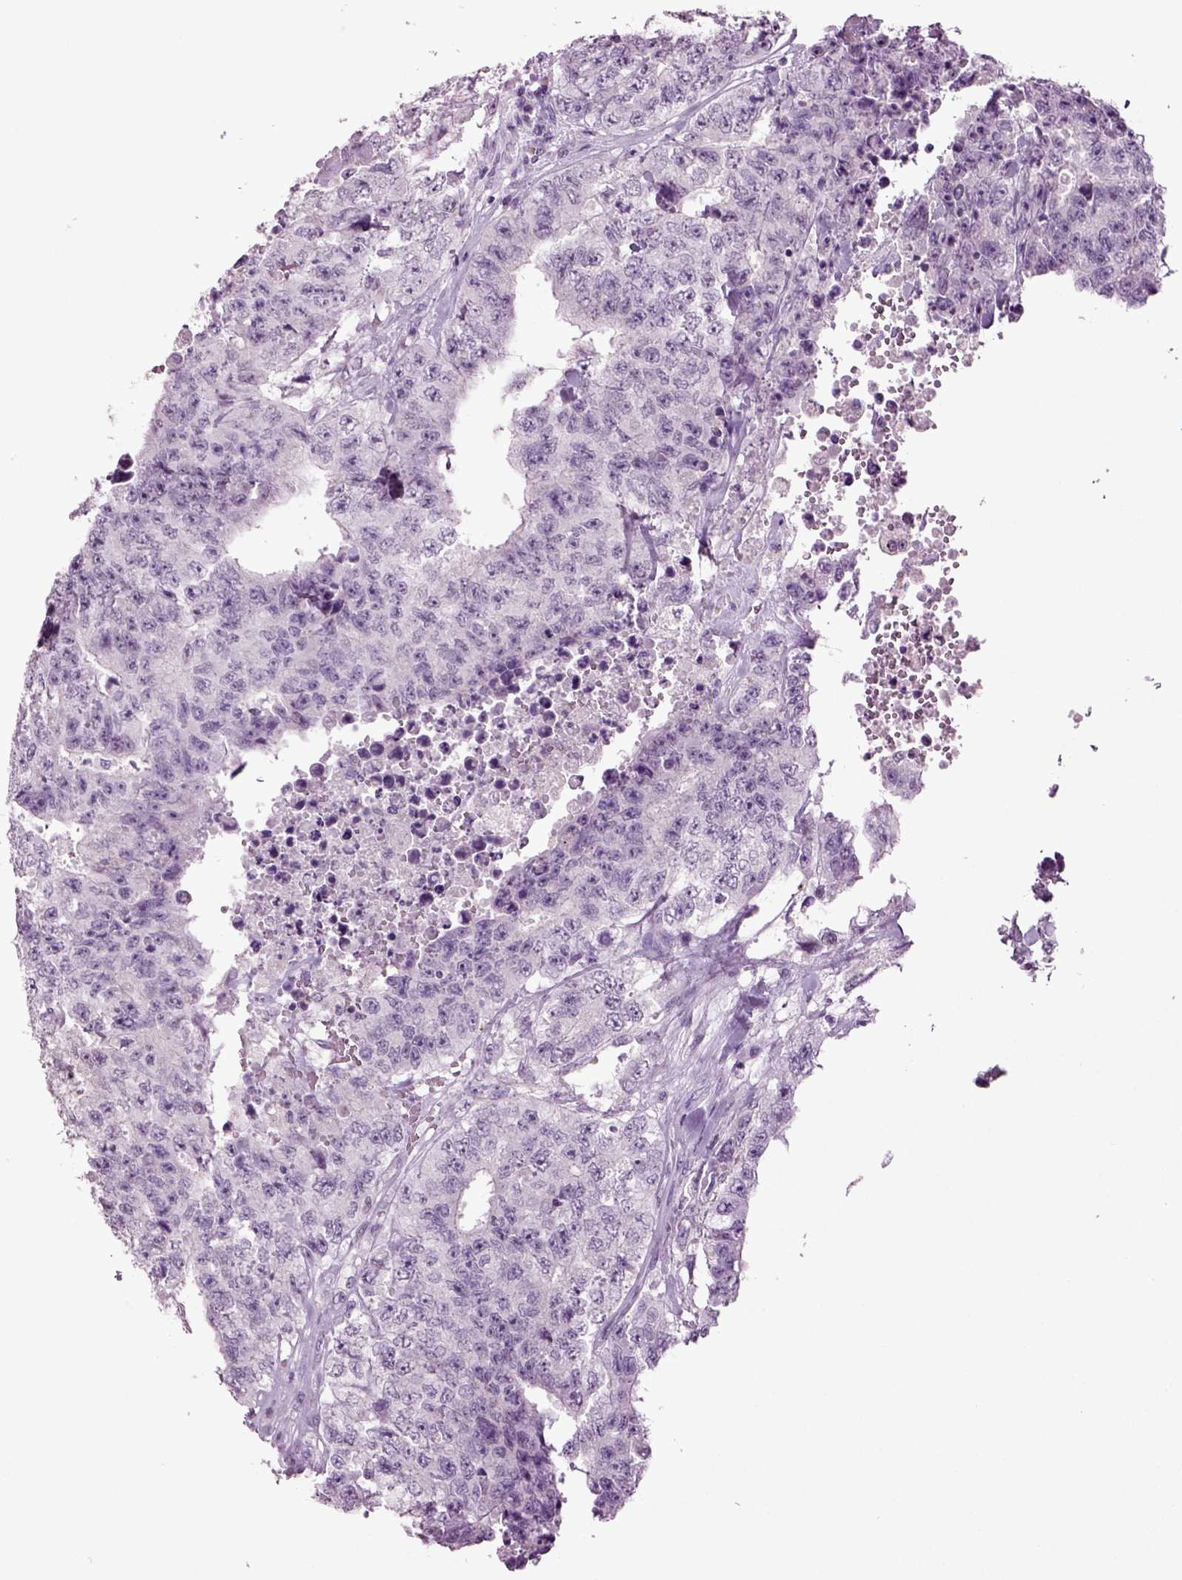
{"staining": {"intensity": "negative", "quantity": "none", "location": "none"}, "tissue": "testis cancer", "cell_type": "Tumor cells", "image_type": "cancer", "snomed": [{"axis": "morphology", "description": "Carcinoma, Embryonal, NOS"}, {"axis": "topography", "description": "Testis"}], "caption": "This is an immunohistochemistry image of human testis embryonal carcinoma. There is no positivity in tumor cells.", "gene": "SLC17A6", "patient": {"sex": "male", "age": 24}}